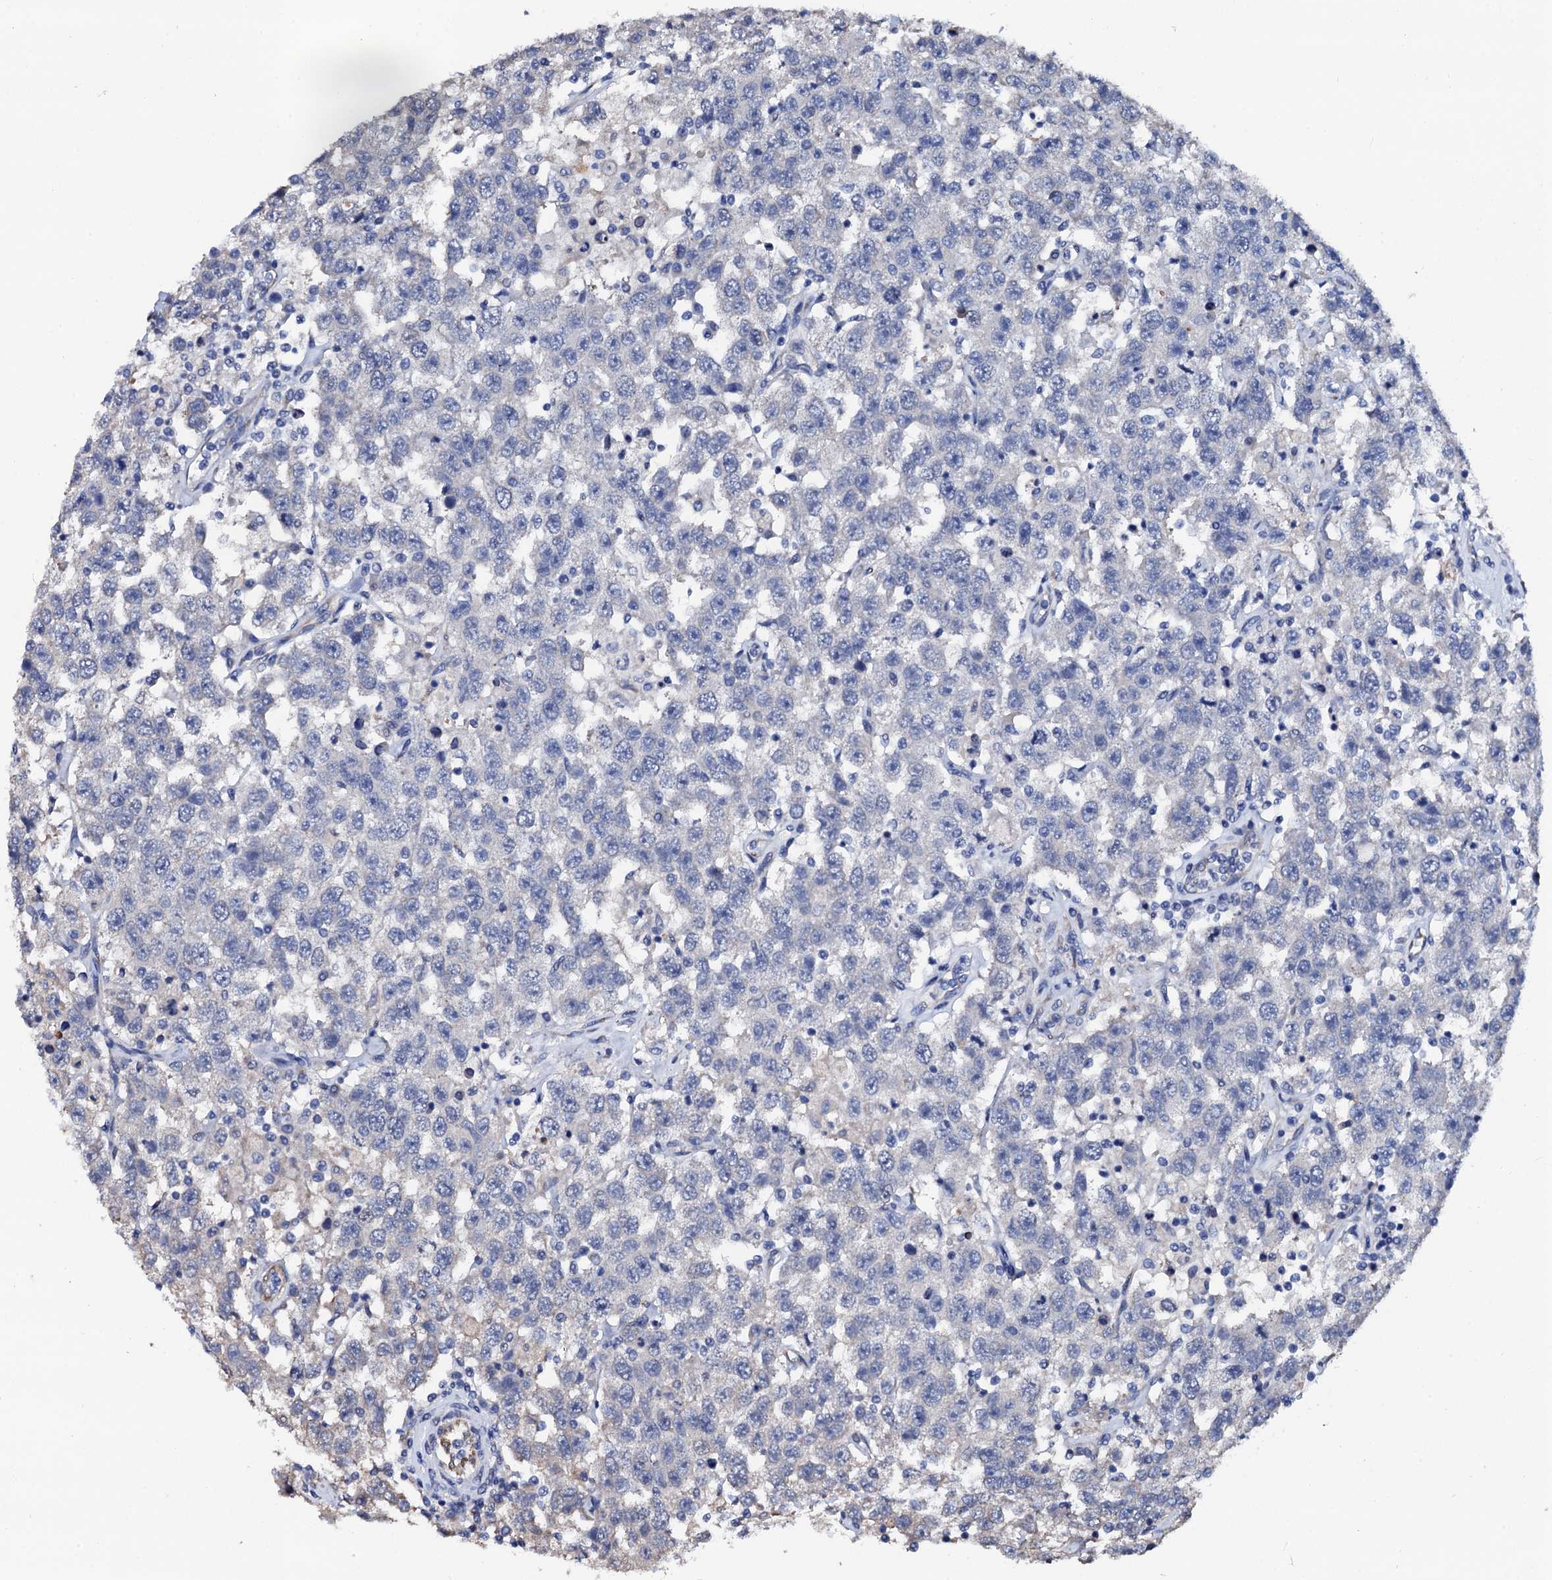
{"staining": {"intensity": "negative", "quantity": "none", "location": "none"}, "tissue": "testis cancer", "cell_type": "Tumor cells", "image_type": "cancer", "snomed": [{"axis": "morphology", "description": "Seminoma, NOS"}, {"axis": "topography", "description": "Testis"}], "caption": "Tumor cells show no significant protein expression in testis cancer.", "gene": "AKAP3", "patient": {"sex": "male", "age": 41}}